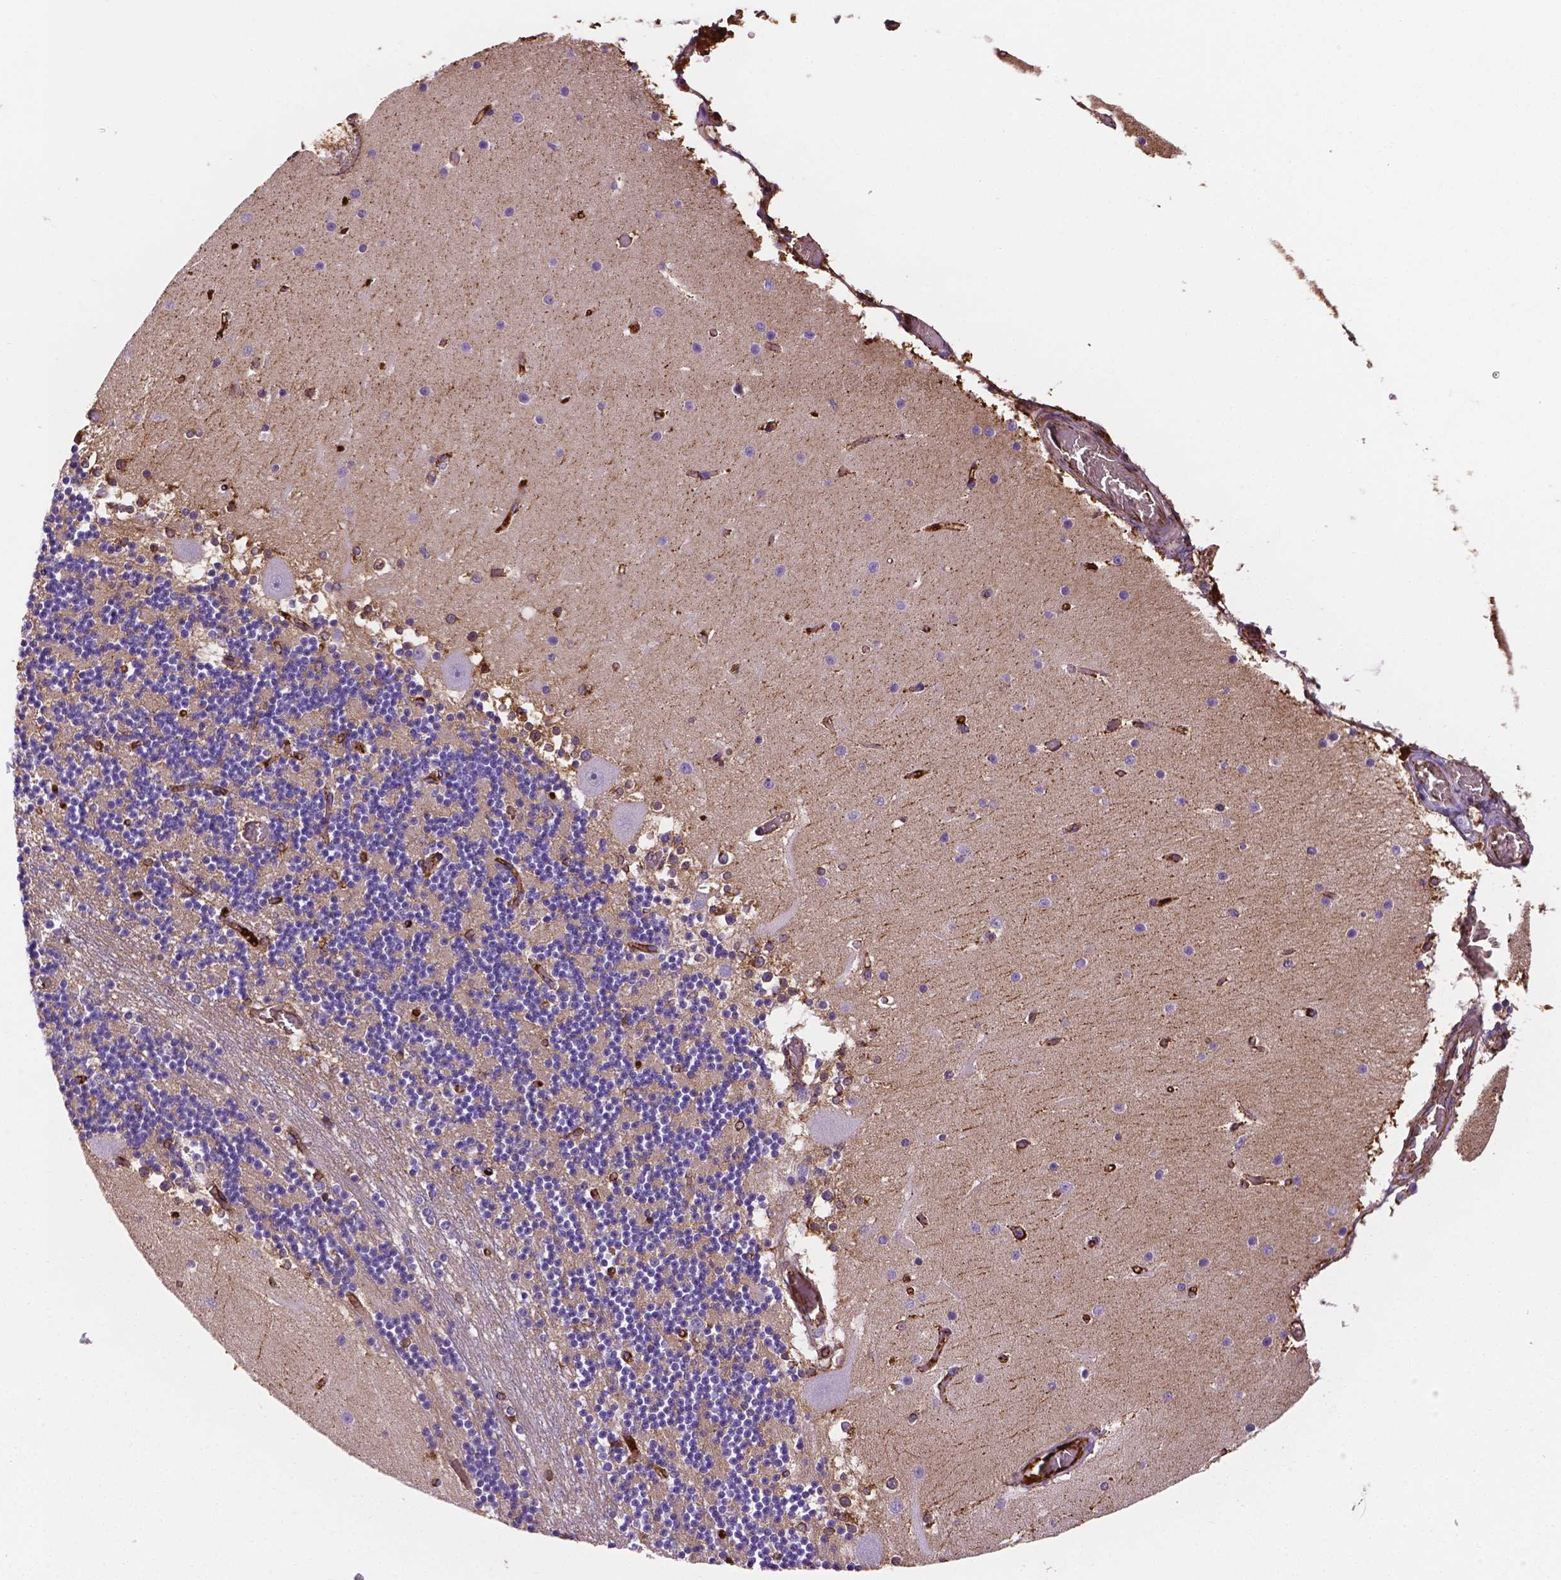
{"staining": {"intensity": "moderate", "quantity": "25%-75%", "location": "cytoplasmic/membranous"}, "tissue": "cerebellum", "cell_type": "Cells in granular layer", "image_type": "normal", "snomed": [{"axis": "morphology", "description": "Normal tissue, NOS"}, {"axis": "topography", "description": "Cerebellum"}], "caption": "A brown stain highlights moderate cytoplasmic/membranous staining of a protein in cells in granular layer of benign human cerebellum.", "gene": "APOE", "patient": {"sex": "female", "age": 28}}